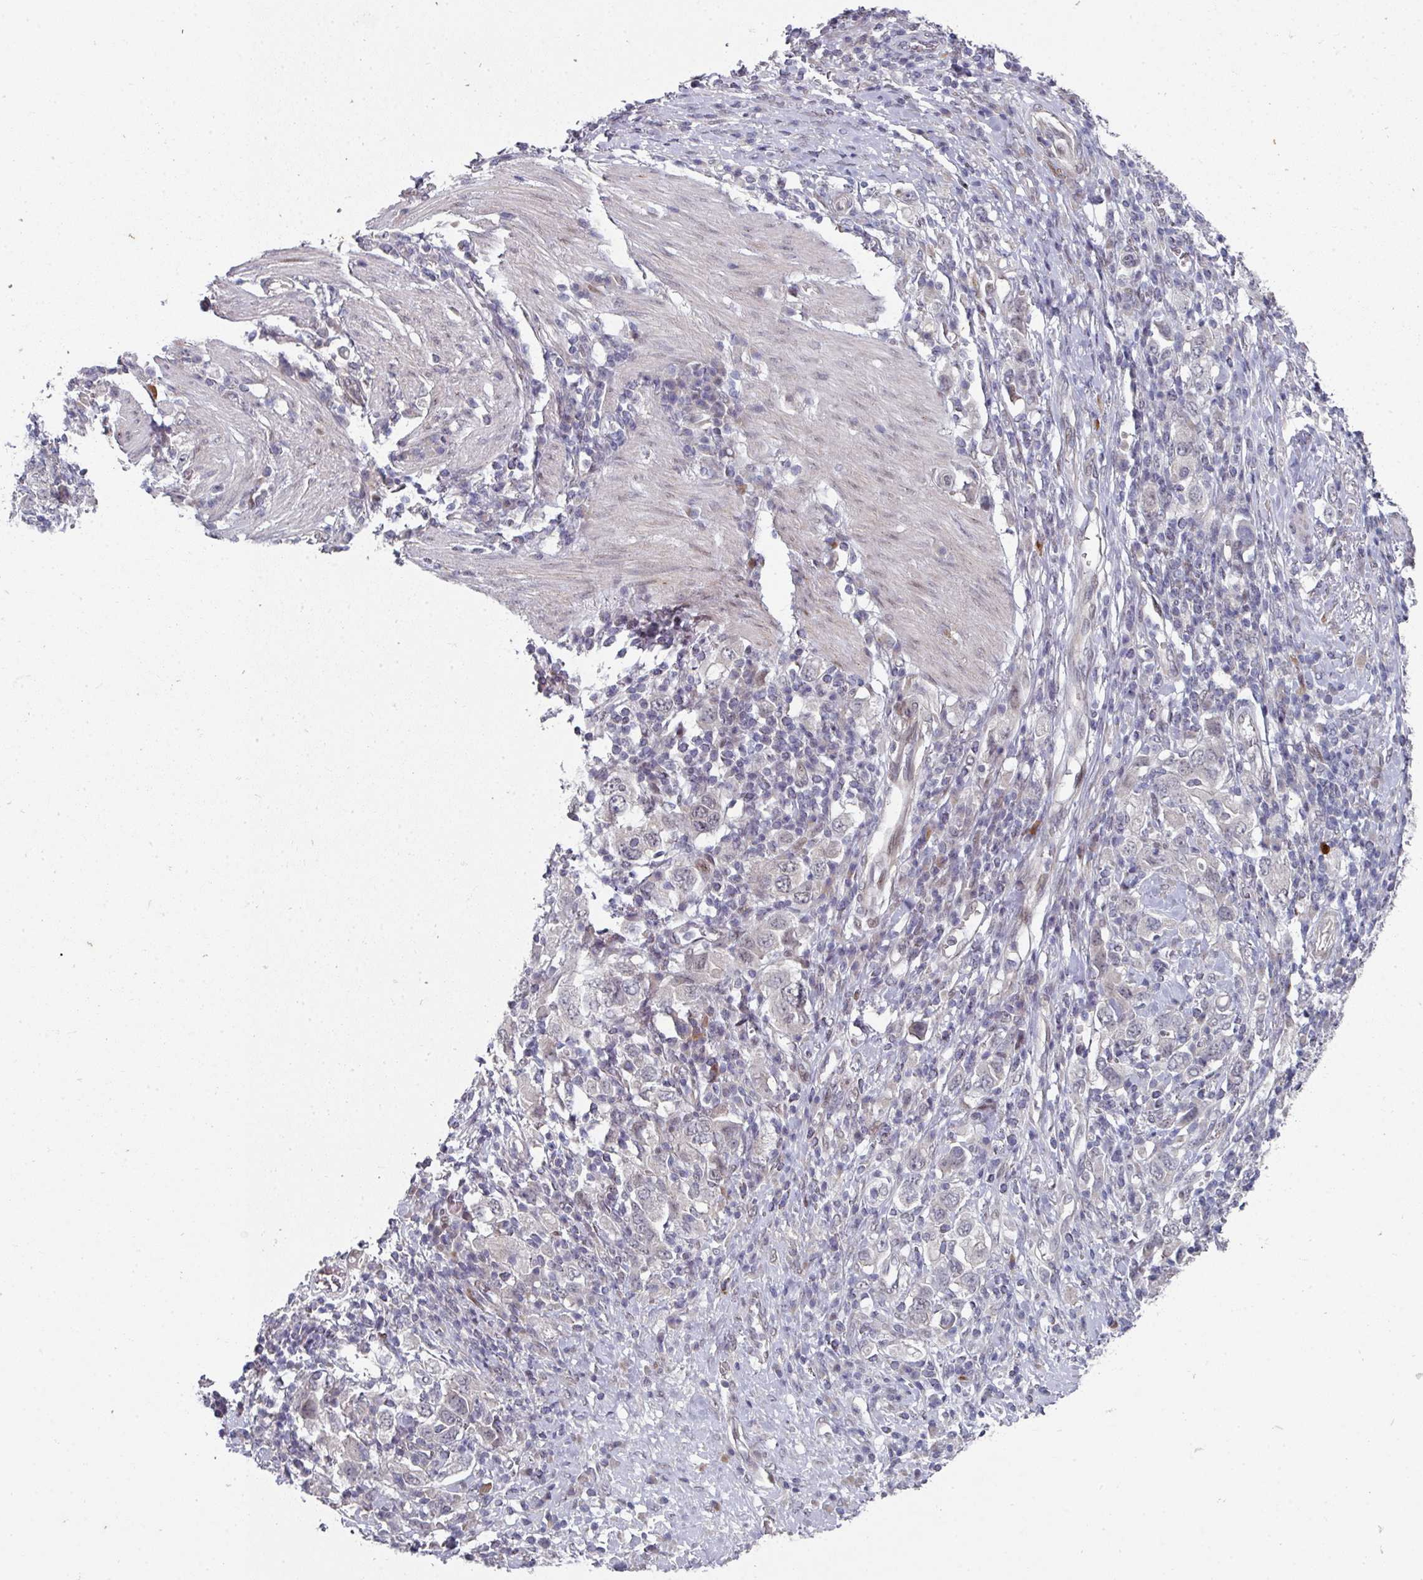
{"staining": {"intensity": "negative", "quantity": "none", "location": "none"}, "tissue": "stomach cancer", "cell_type": "Tumor cells", "image_type": "cancer", "snomed": [{"axis": "morphology", "description": "Adenocarcinoma, NOS"}, {"axis": "topography", "description": "Stomach, upper"}, {"axis": "topography", "description": "Stomach"}], "caption": "Stomach adenocarcinoma stained for a protein using IHC demonstrates no positivity tumor cells.", "gene": "TMCC1", "patient": {"sex": "male", "age": 62}}